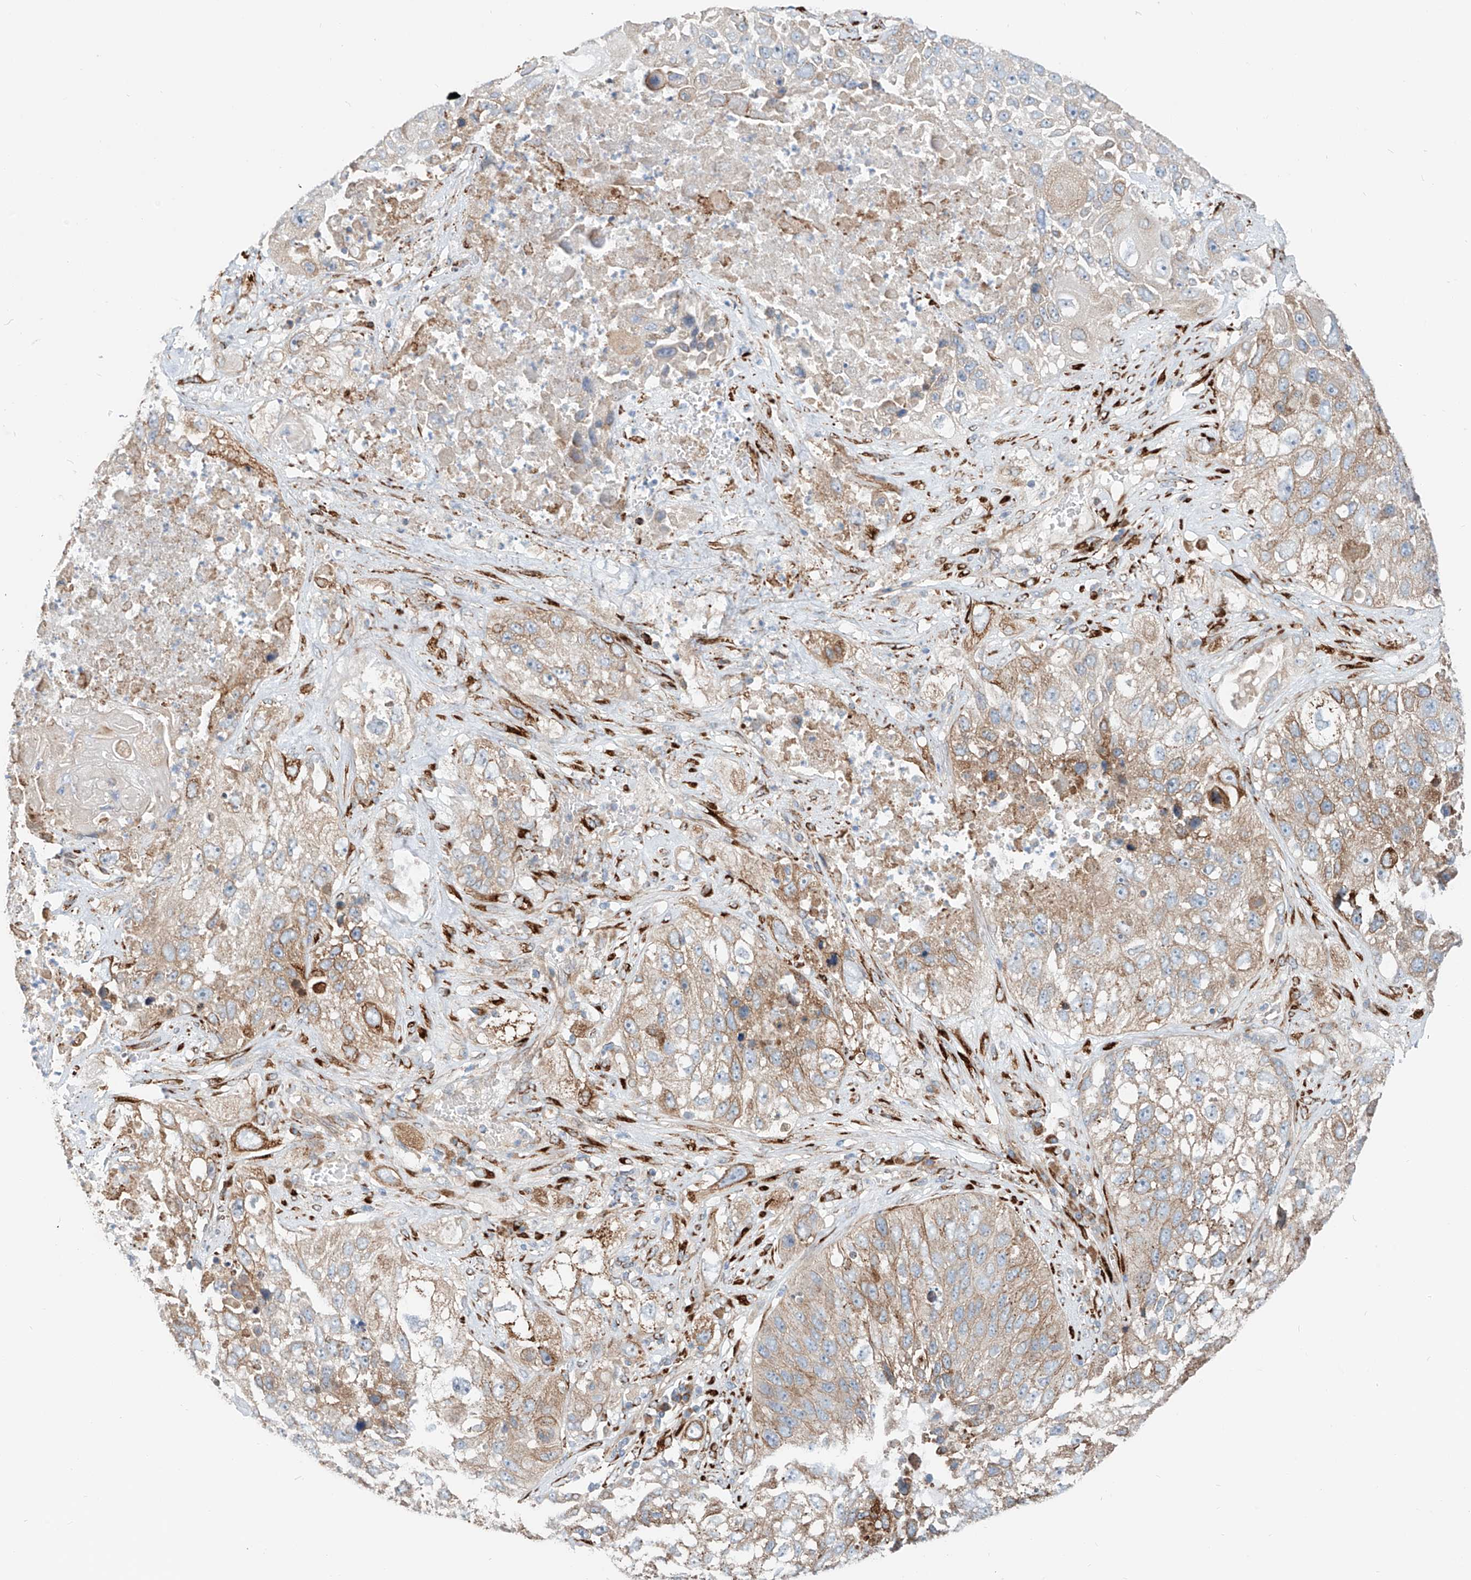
{"staining": {"intensity": "moderate", "quantity": "<25%", "location": "cytoplasmic/membranous"}, "tissue": "lung cancer", "cell_type": "Tumor cells", "image_type": "cancer", "snomed": [{"axis": "morphology", "description": "Squamous cell carcinoma, NOS"}, {"axis": "topography", "description": "Lung"}], "caption": "IHC (DAB) staining of lung cancer demonstrates moderate cytoplasmic/membranous protein staining in about <25% of tumor cells.", "gene": "SNAP29", "patient": {"sex": "male", "age": 61}}